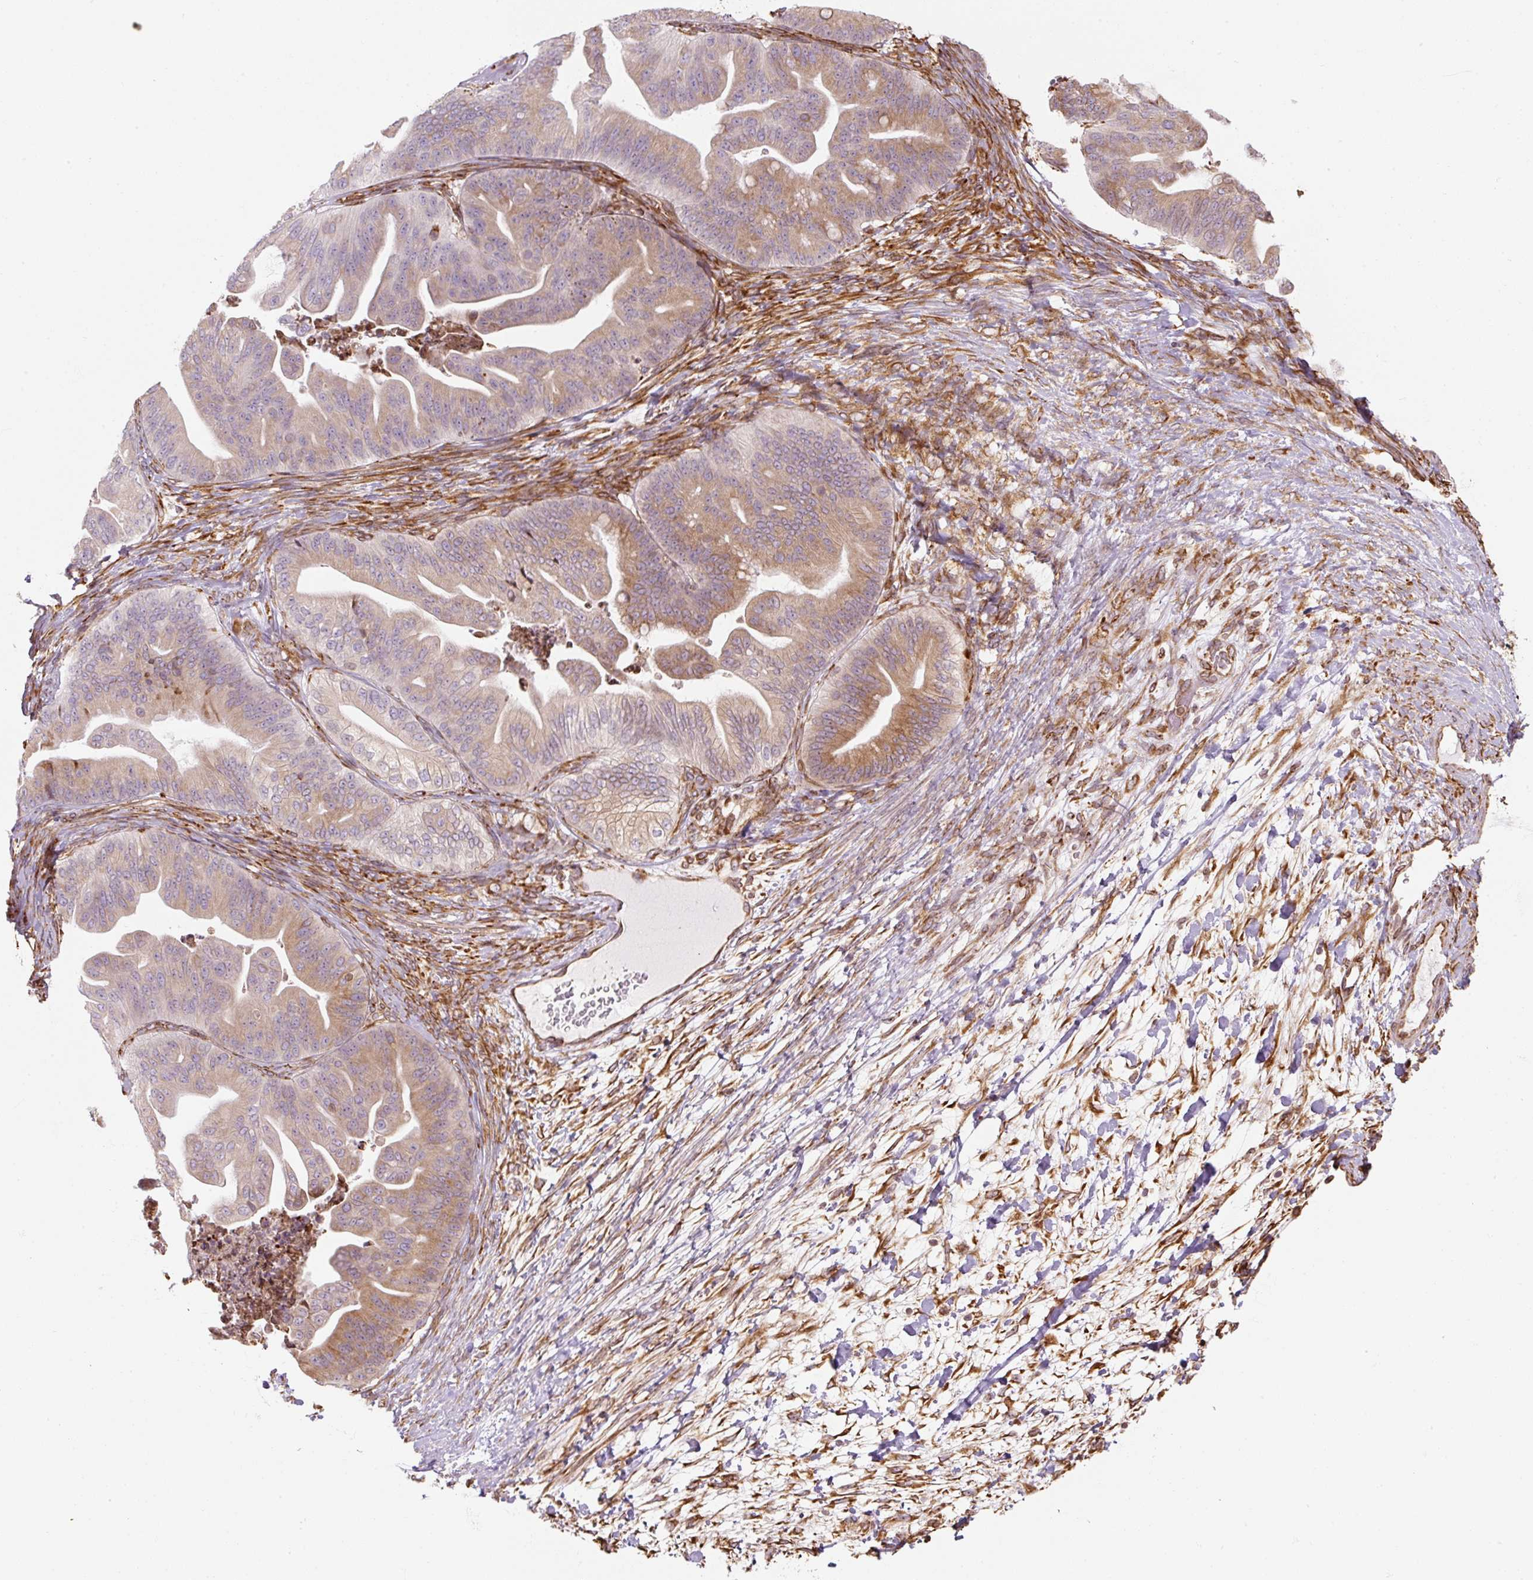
{"staining": {"intensity": "moderate", "quantity": "<25%", "location": "cytoplasmic/membranous"}, "tissue": "ovarian cancer", "cell_type": "Tumor cells", "image_type": "cancer", "snomed": [{"axis": "morphology", "description": "Cystadenocarcinoma, mucinous, NOS"}, {"axis": "topography", "description": "Ovary"}], "caption": "Mucinous cystadenocarcinoma (ovarian) stained with DAB IHC shows low levels of moderate cytoplasmic/membranous expression in about <25% of tumor cells.", "gene": "PRKCSH", "patient": {"sex": "female", "age": 67}}